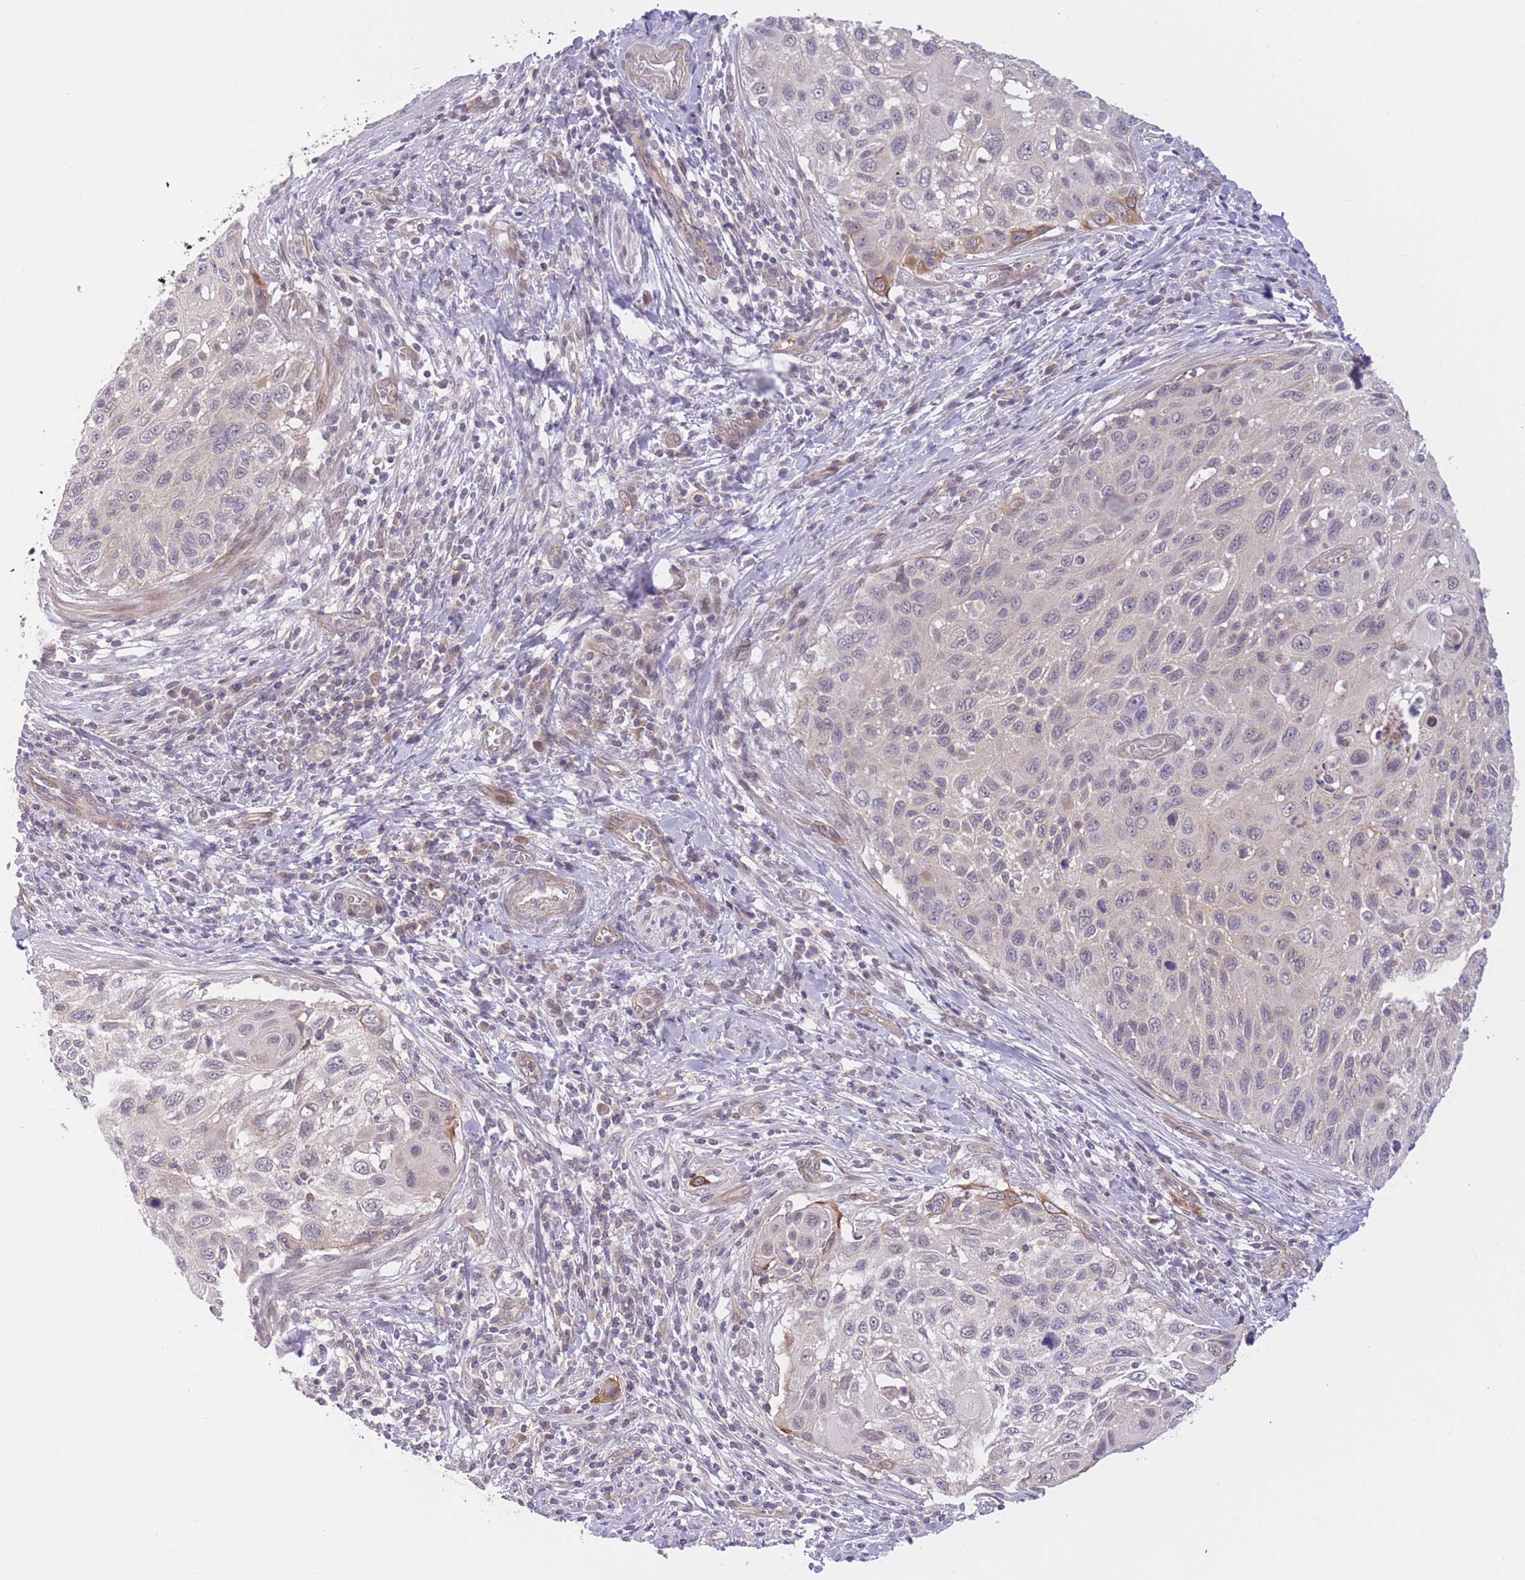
{"staining": {"intensity": "moderate", "quantity": "<25%", "location": "cytoplasmic/membranous"}, "tissue": "cervical cancer", "cell_type": "Tumor cells", "image_type": "cancer", "snomed": [{"axis": "morphology", "description": "Squamous cell carcinoma, NOS"}, {"axis": "topography", "description": "Cervix"}], "caption": "Immunohistochemistry (IHC) (DAB (3,3'-diaminobenzidine)) staining of human cervical cancer (squamous cell carcinoma) displays moderate cytoplasmic/membranous protein positivity in about <25% of tumor cells.", "gene": "FUT5", "patient": {"sex": "female", "age": 70}}